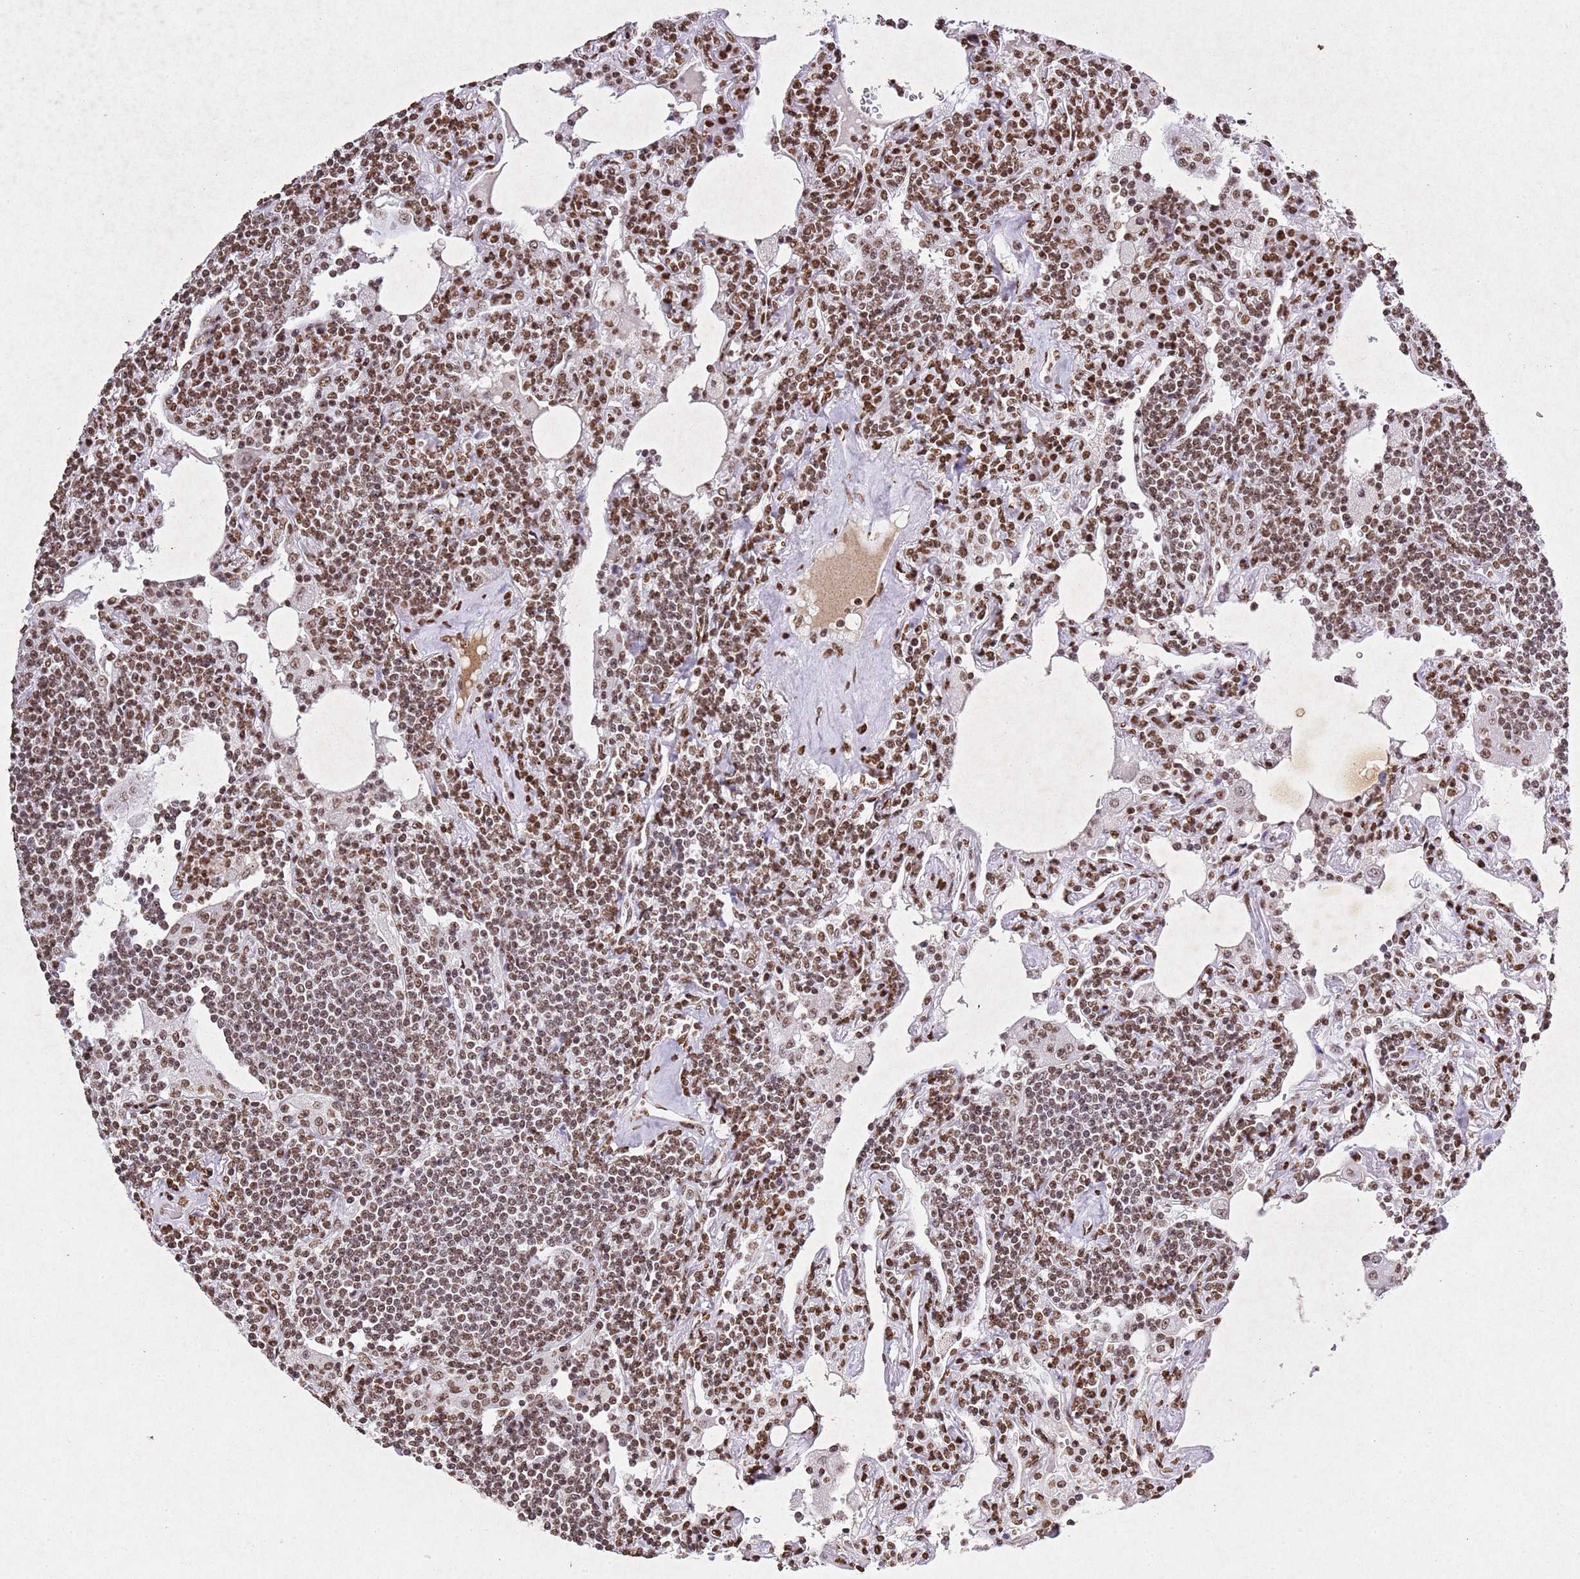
{"staining": {"intensity": "moderate", "quantity": ">75%", "location": "nuclear"}, "tissue": "lymphoma", "cell_type": "Tumor cells", "image_type": "cancer", "snomed": [{"axis": "morphology", "description": "Malignant lymphoma, non-Hodgkin's type, Low grade"}, {"axis": "topography", "description": "Lung"}], "caption": "Lymphoma stained with DAB (3,3'-diaminobenzidine) IHC reveals medium levels of moderate nuclear staining in approximately >75% of tumor cells.", "gene": "BMAL1", "patient": {"sex": "female", "age": 71}}